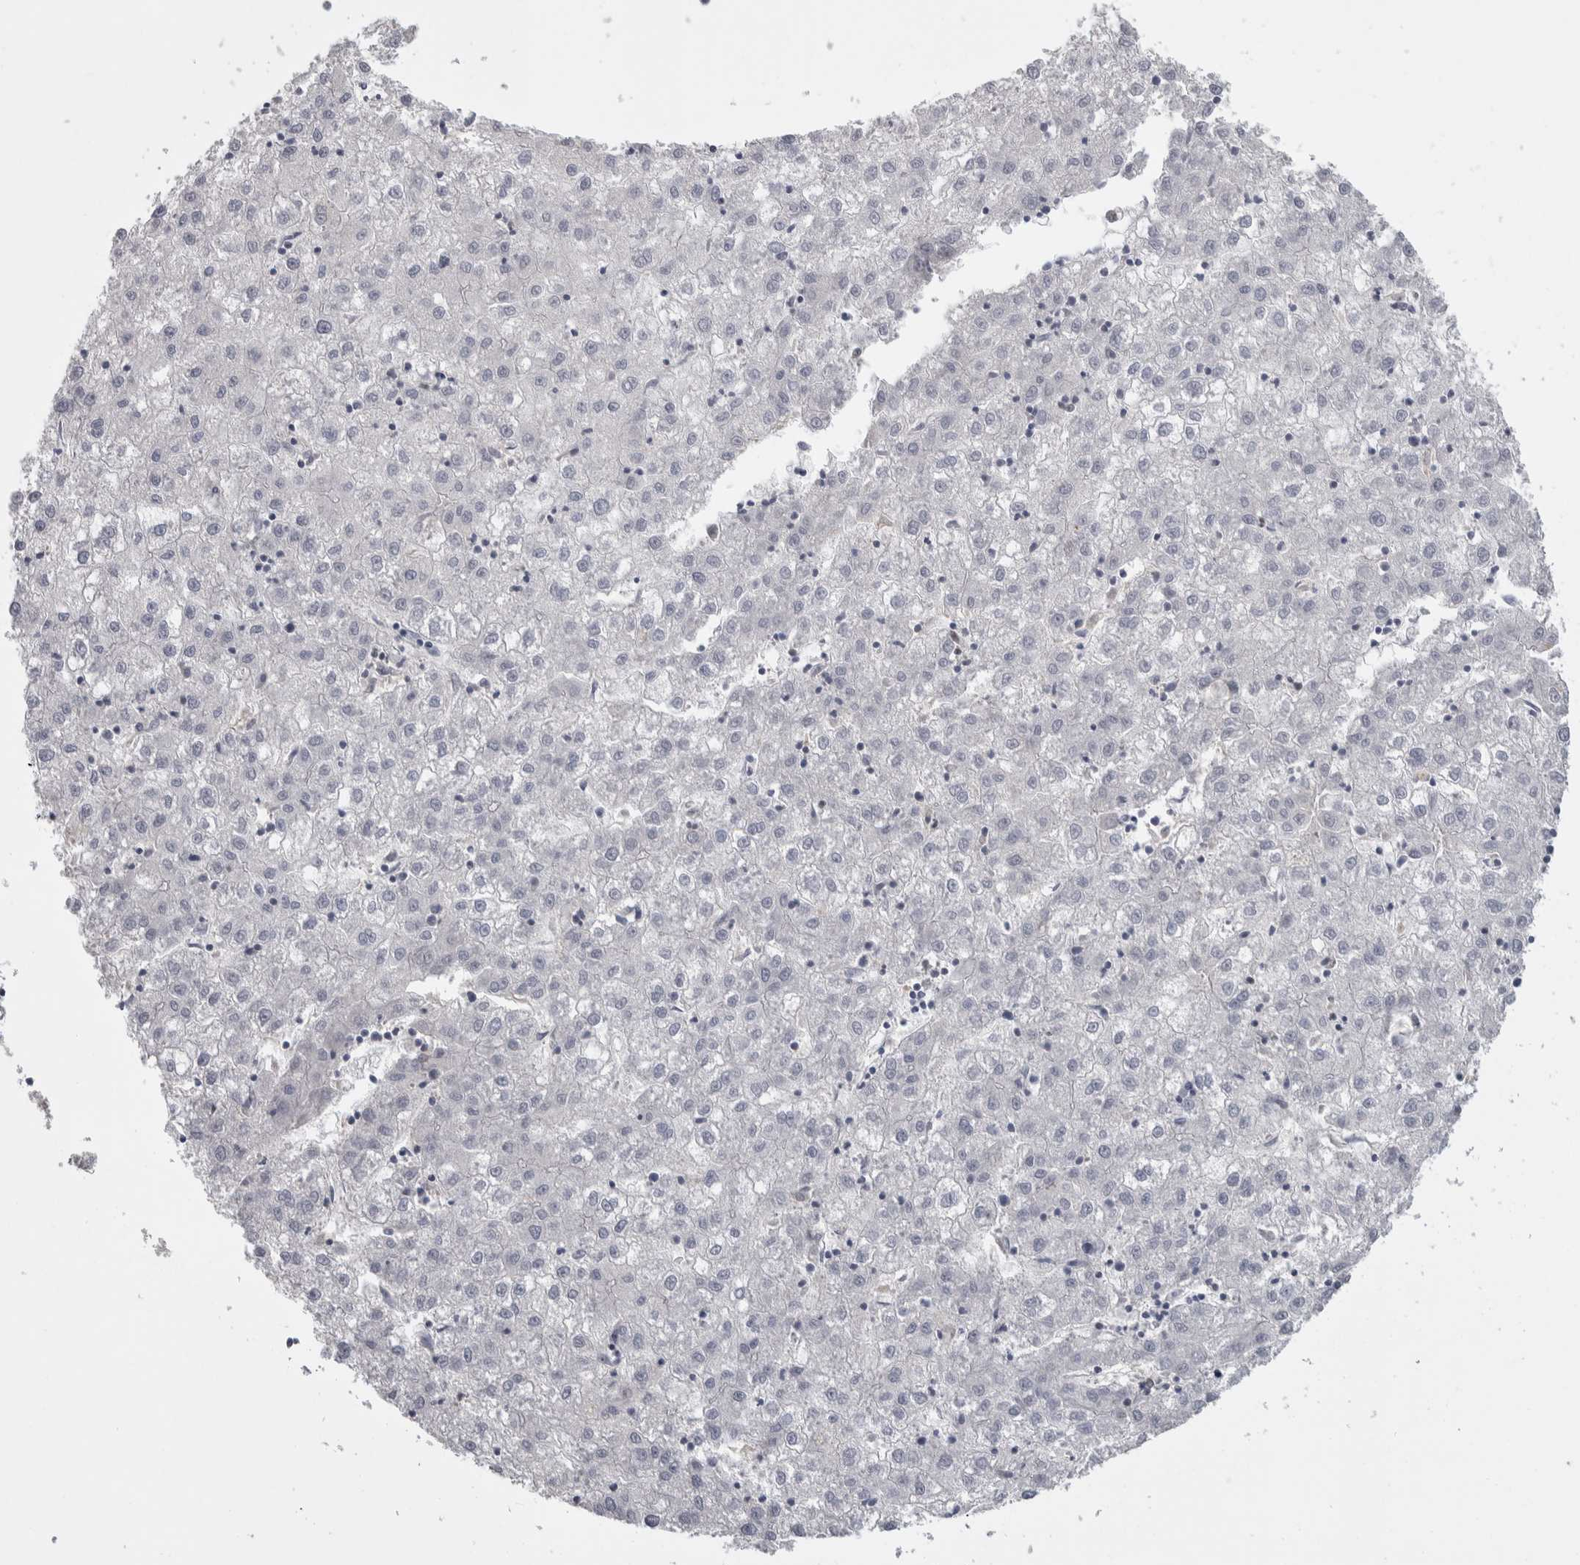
{"staining": {"intensity": "negative", "quantity": "none", "location": "none"}, "tissue": "liver cancer", "cell_type": "Tumor cells", "image_type": "cancer", "snomed": [{"axis": "morphology", "description": "Carcinoma, Hepatocellular, NOS"}, {"axis": "topography", "description": "Liver"}], "caption": "DAB (3,3'-diaminobenzidine) immunohistochemical staining of liver cancer (hepatocellular carcinoma) demonstrates no significant positivity in tumor cells. (DAB (3,3'-diaminobenzidine) IHC with hematoxylin counter stain).", "gene": "NFKB2", "patient": {"sex": "male", "age": 72}}